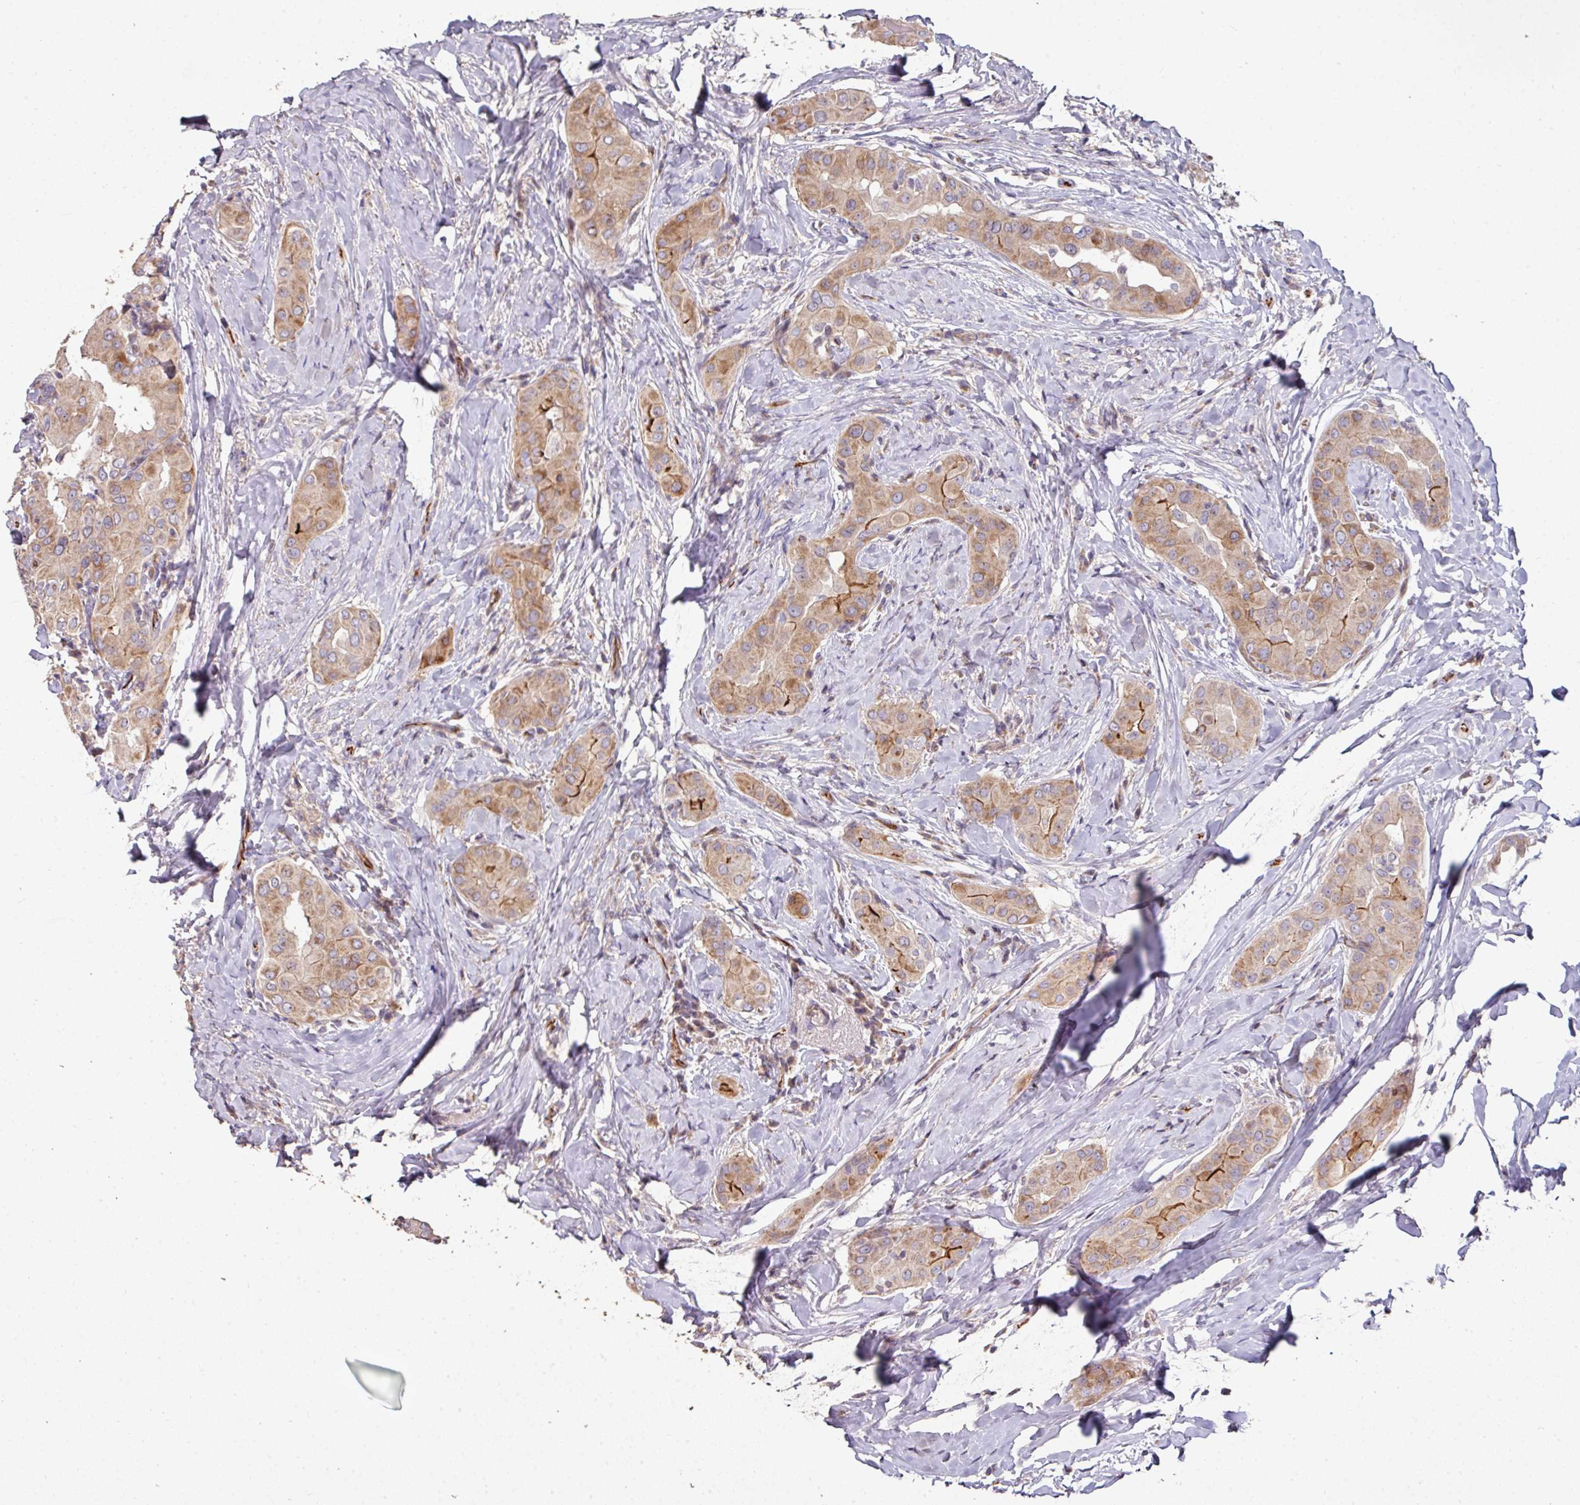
{"staining": {"intensity": "moderate", "quantity": "25%-75%", "location": "cytoplasmic/membranous"}, "tissue": "thyroid cancer", "cell_type": "Tumor cells", "image_type": "cancer", "snomed": [{"axis": "morphology", "description": "Papillary adenocarcinoma, NOS"}, {"axis": "topography", "description": "Thyroid gland"}], "caption": "This photomicrograph shows papillary adenocarcinoma (thyroid) stained with immunohistochemistry to label a protein in brown. The cytoplasmic/membranous of tumor cells show moderate positivity for the protein. Nuclei are counter-stained blue.", "gene": "RPL23A", "patient": {"sex": "male", "age": 33}}